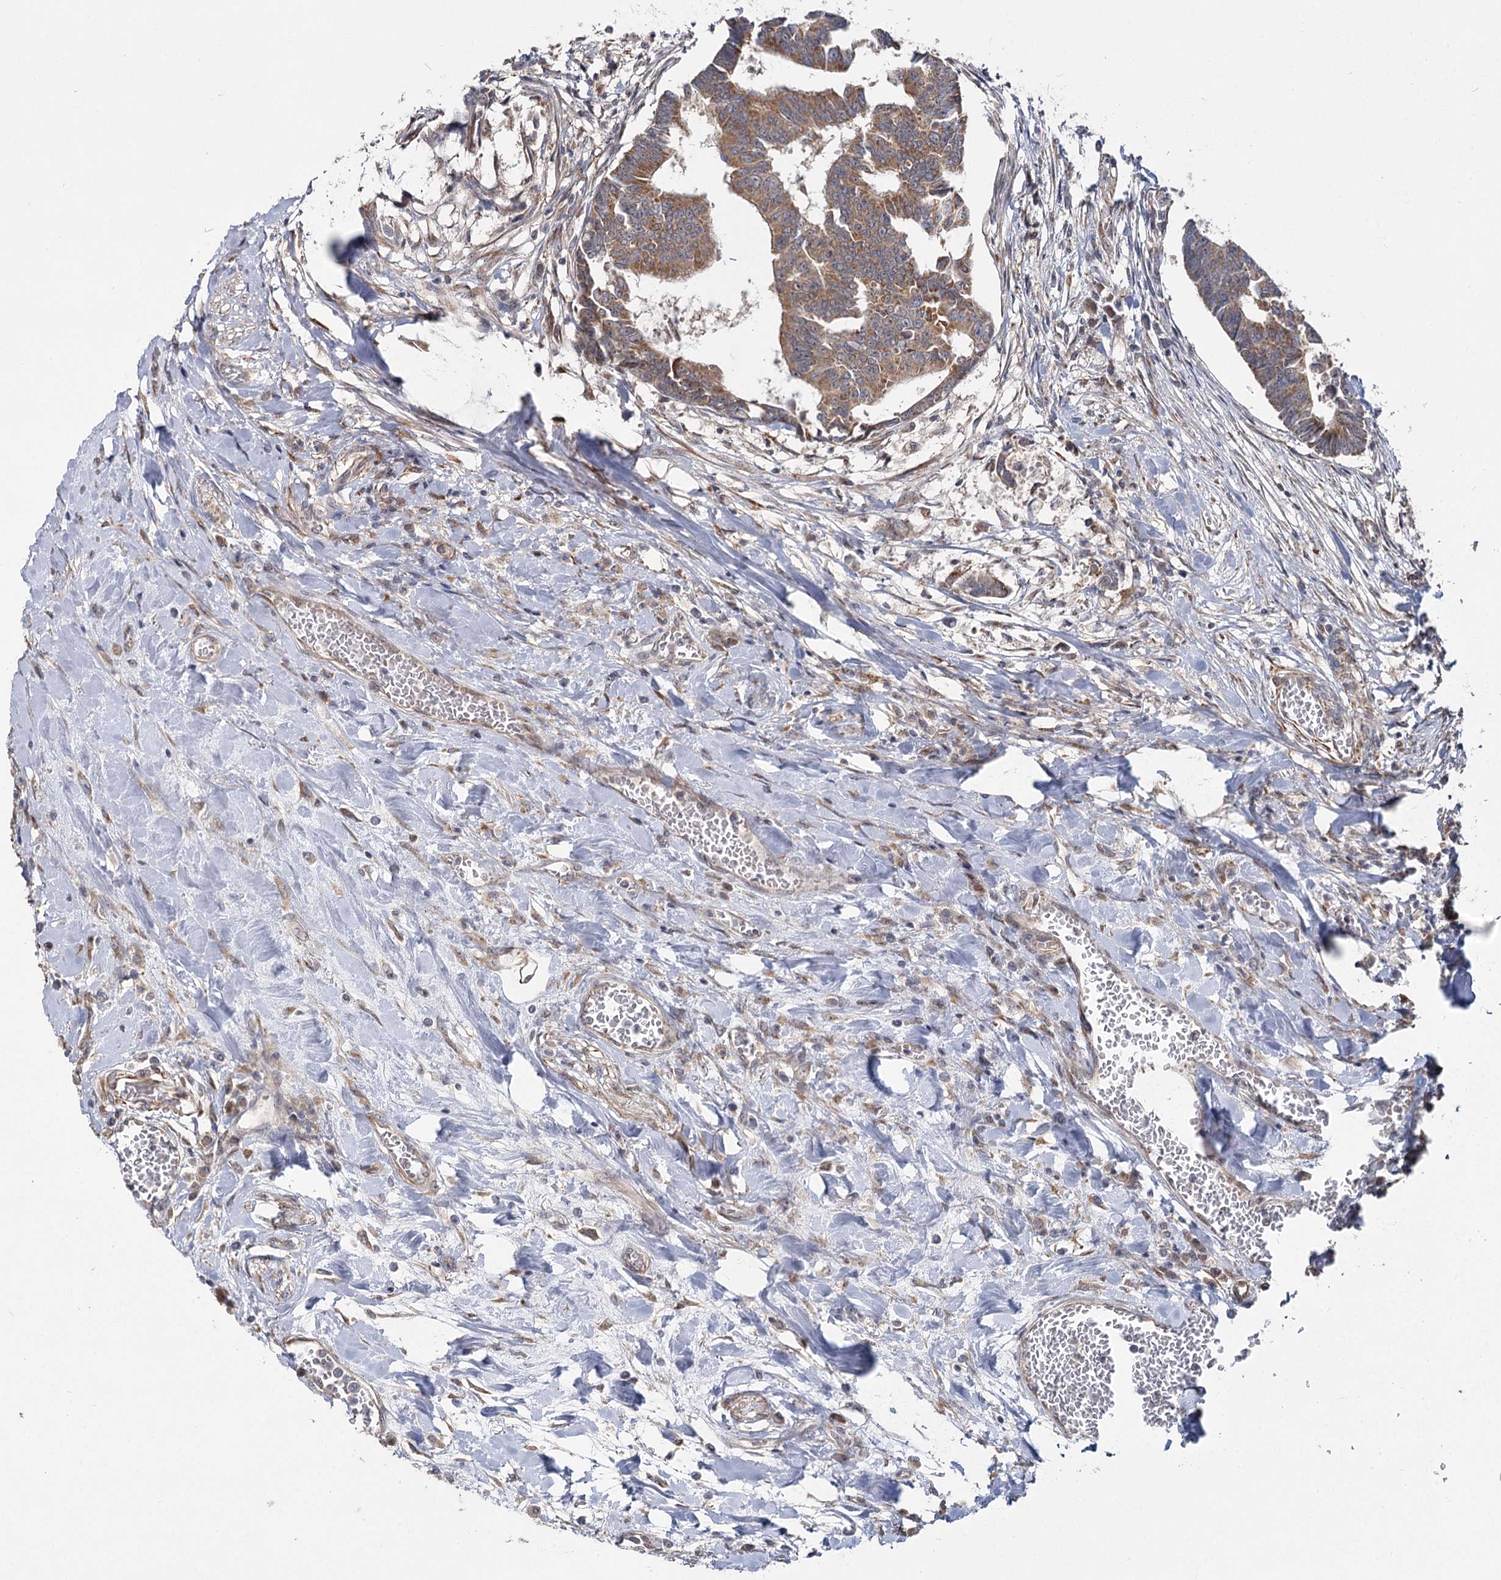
{"staining": {"intensity": "moderate", "quantity": ">75%", "location": "cytoplasmic/membranous"}, "tissue": "colorectal cancer", "cell_type": "Tumor cells", "image_type": "cancer", "snomed": [{"axis": "morphology", "description": "Adenocarcinoma, NOS"}, {"axis": "topography", "description": "Rectum"}], "caption": "The image displays a brown stain indicating the presence of a protein in the cytoplasmic/membranous of tumor cells in colorectal cancer (adenocarcinoma).", "gene": "TBC1D9B", "patient": {"sex": "female", "age": 65}}